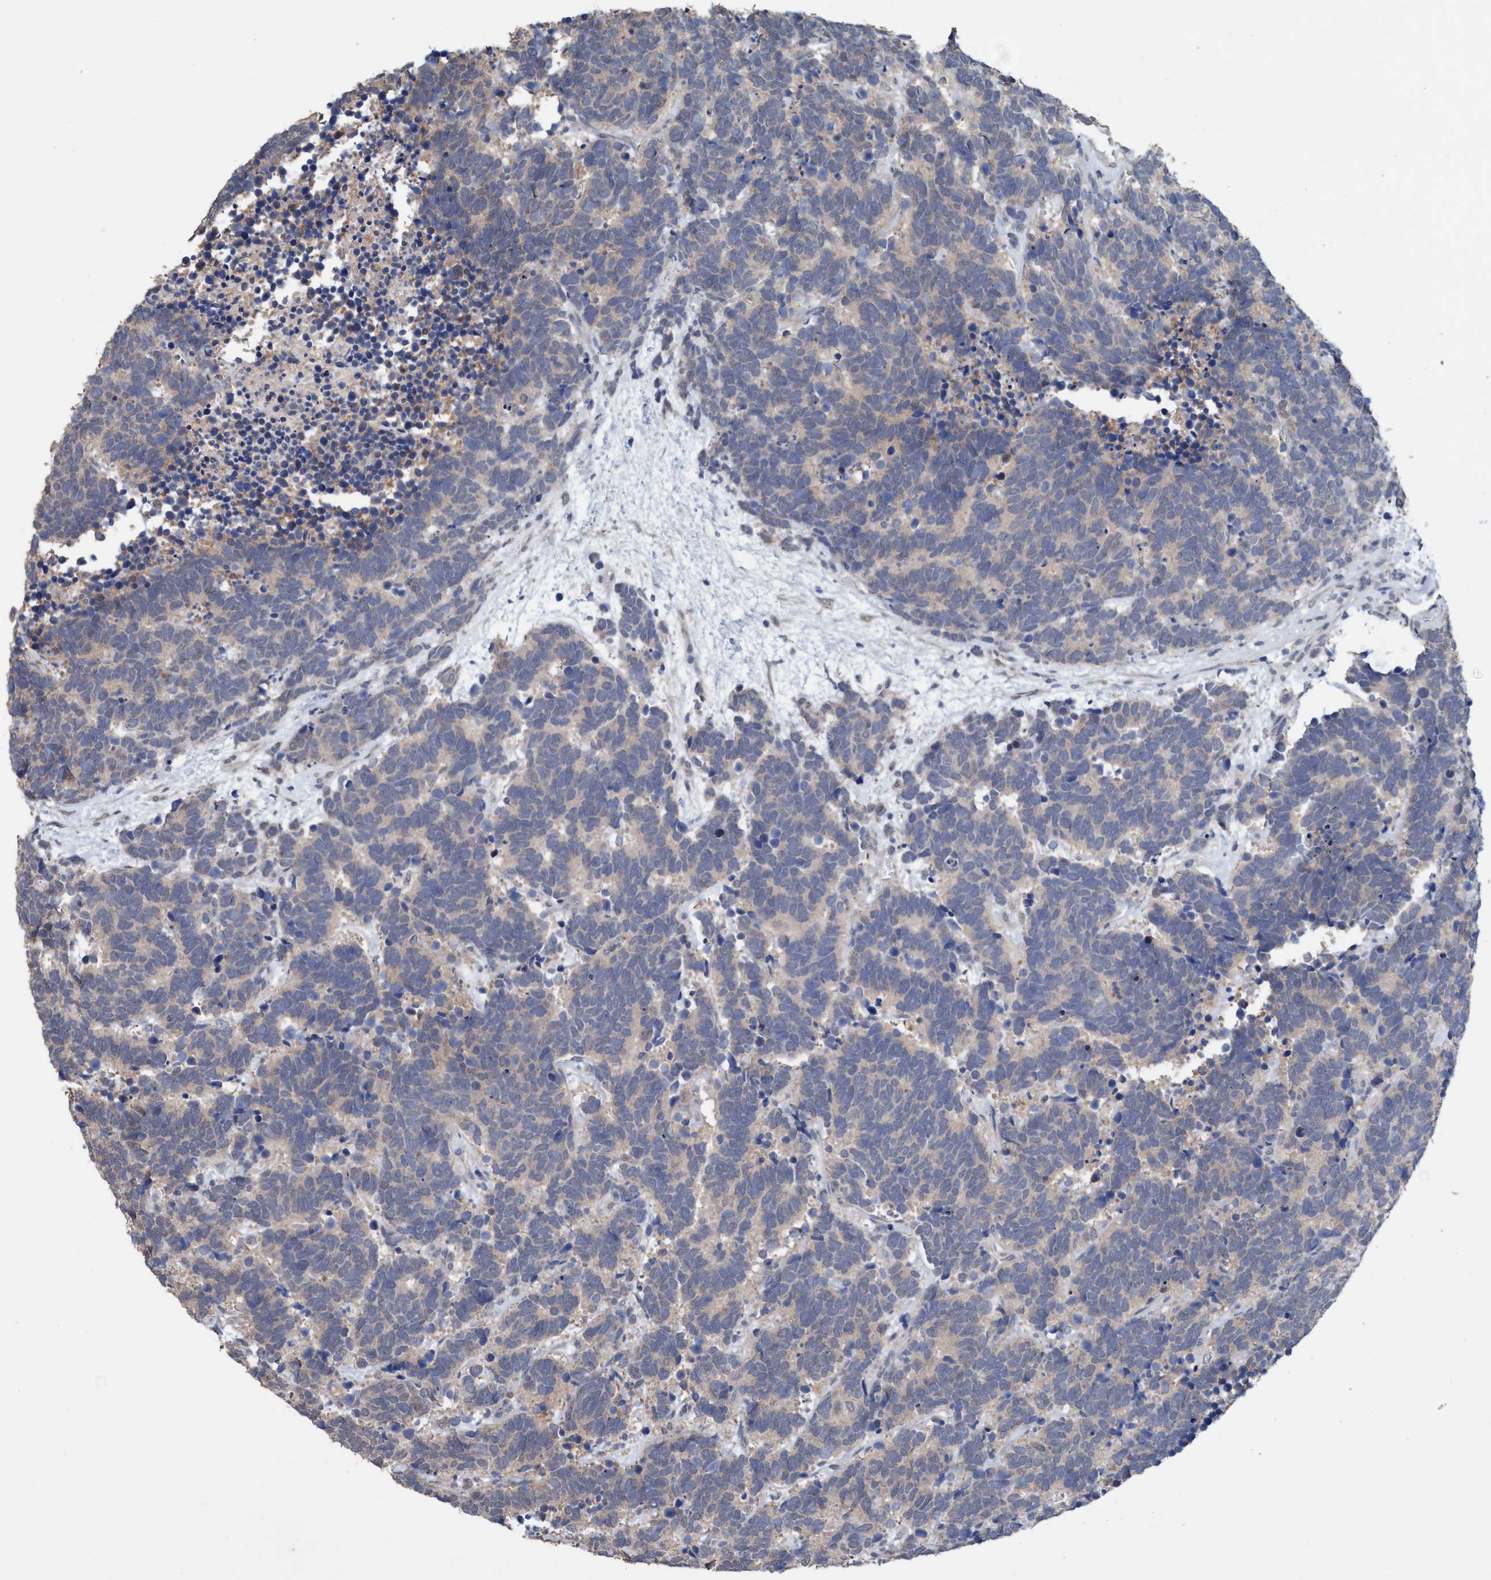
{"staining": {"intensity": "negative", "quantity": "none", "location": "none"}, "tissue": "carcinoid", "cell_type": "Tumor cells", "image_type": "cancer", "snomed": [{"axis": "morphology", "description": "Carcinoma, NOS"}, {"axis": "morphology", "description": "Carcinoid, malignant, NOS"}, {"axis": "topography", "description": "Urinary bladder"}], "caption": "Immunohistochemistry (IHC) micrograph of human carcinoma stained for a protein (brown), which exhibits no staining in tumor cells. (DAB IHC visualized using brightfield microscopy, high magnification).", "gene": "GLOD4", "patient": {"sex": "male", "age": 57}}